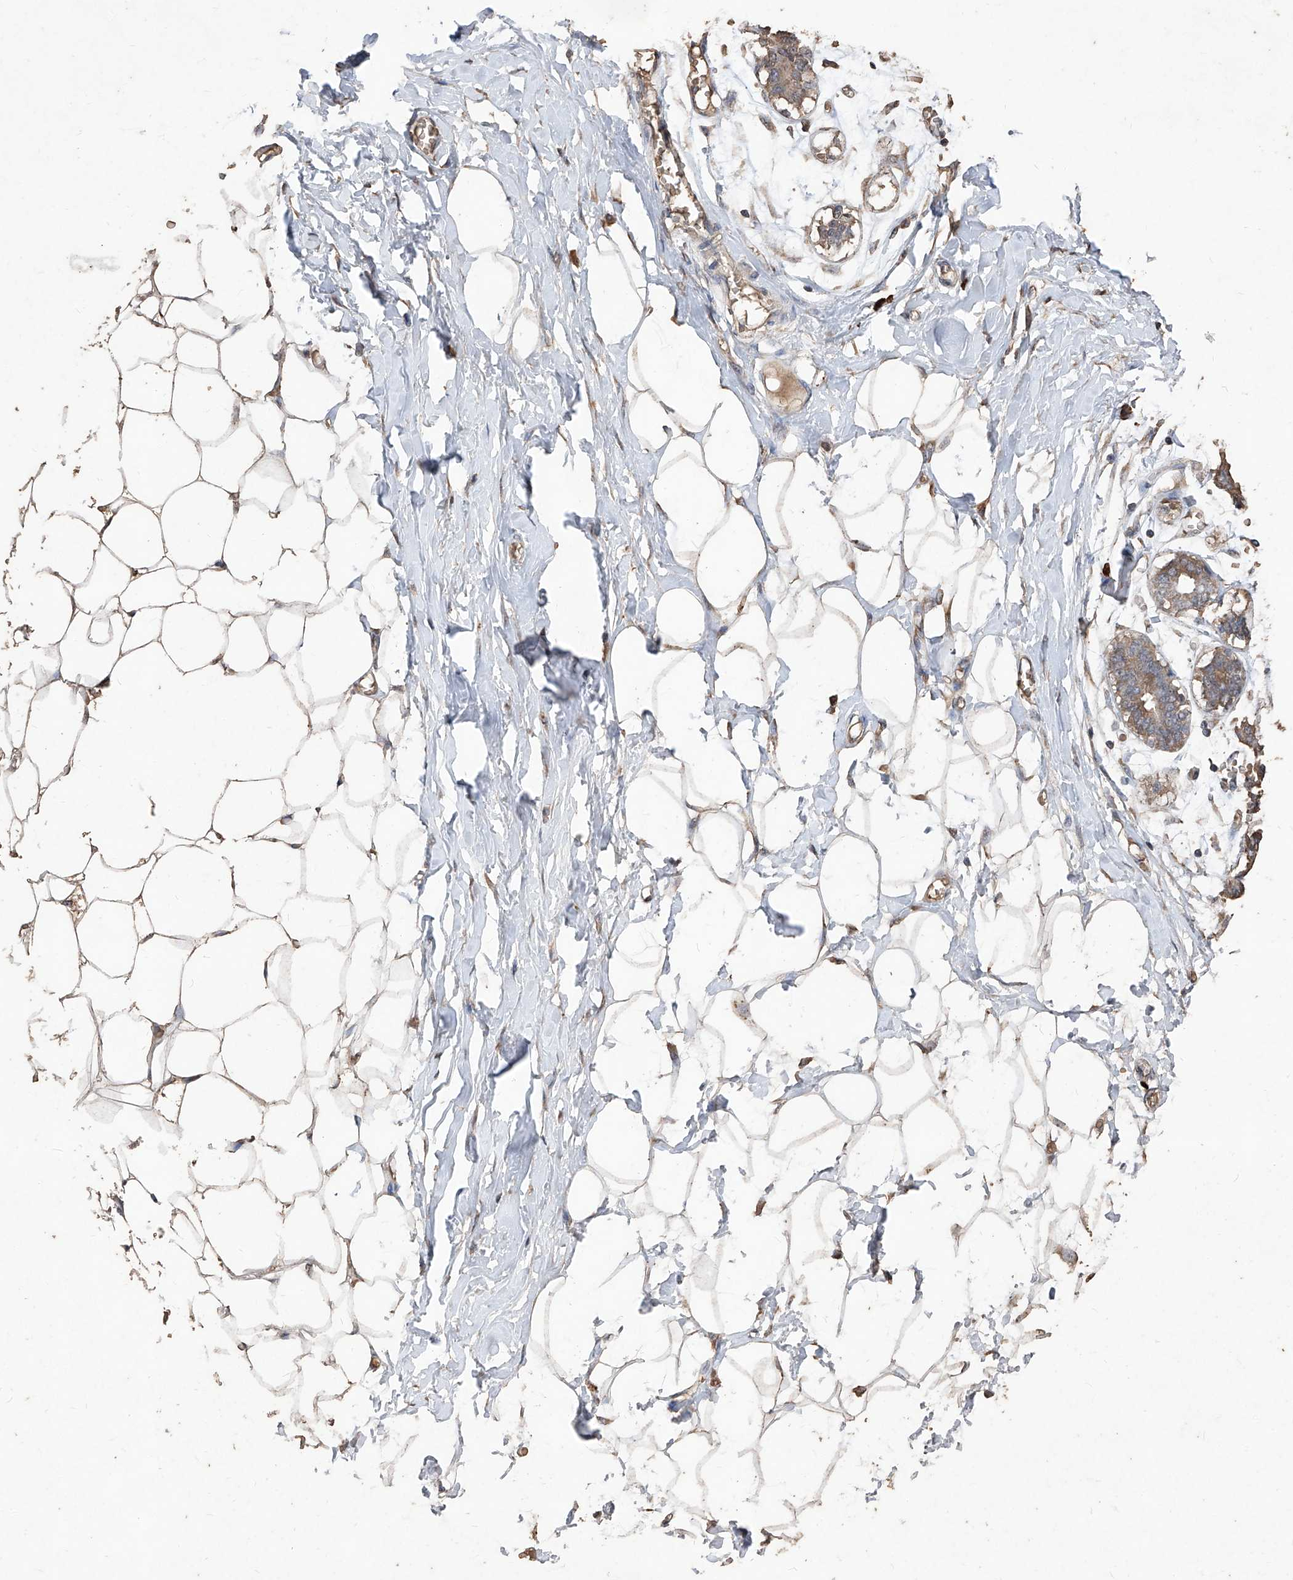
{"staining": {"intensity": "negative", "quantity": "none", "location": "none"}, "tissue": "breast", "cell_type": "Adipocytes", "image_type": "normal", "snomed": [{"axis": "morphology", "description": "Normal tissue, NOS"}, {"axis": "topography", "description": "Breast"}], "caption": "The image shows no significant expression in adipocytes of breast.", "gene": "EML1", "patient": {"sex": "female", "age": 27}}